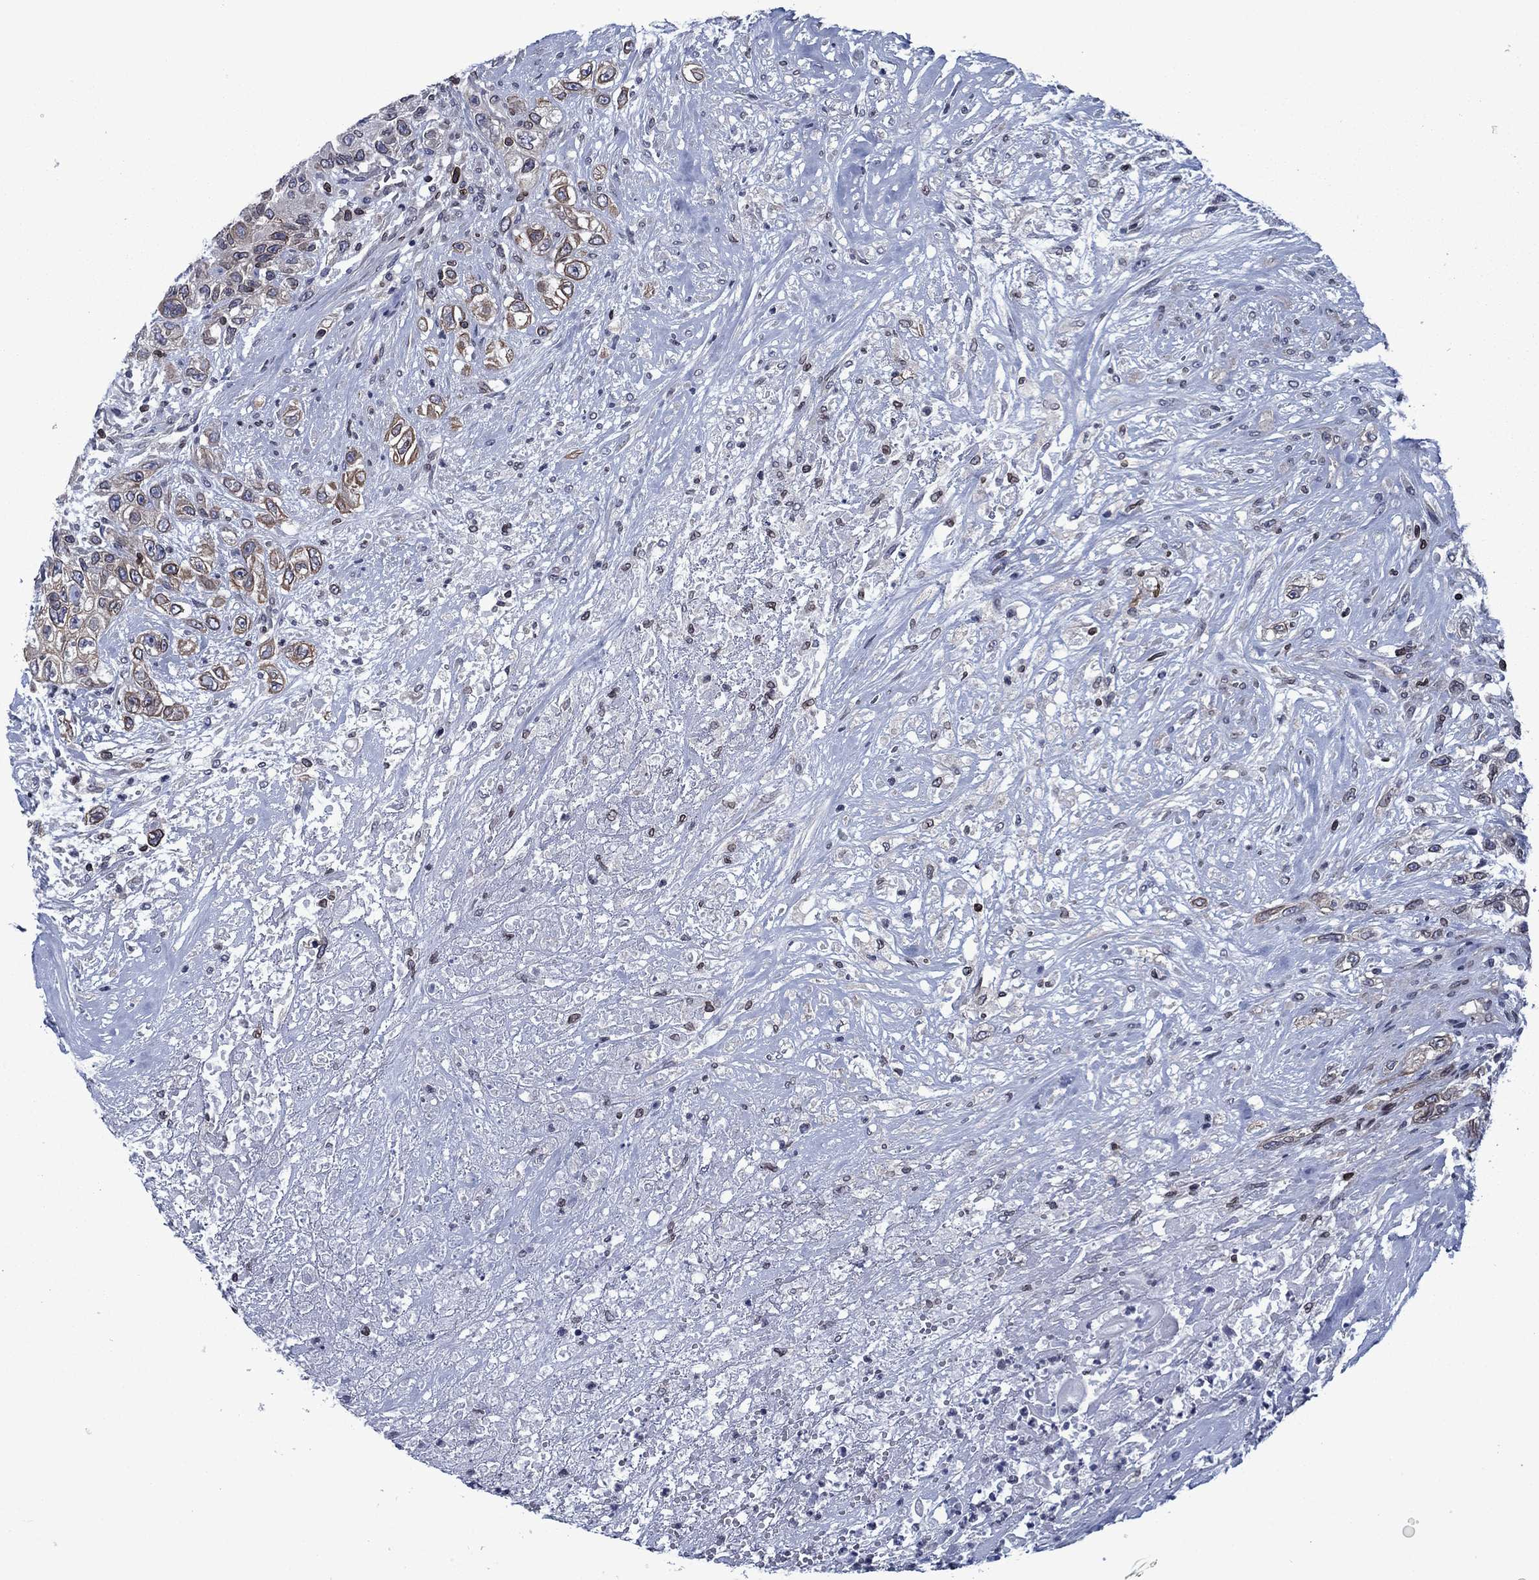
{"staining": {"intensity": "moderate", "quantity": "<25%", "location": "cytoplasmic/membranous,nuclear"}, "tissue": "urothelial cancer", "cell_type": "Tumor cells", "image_type": "cancer", "snomed": [{"axis": "morphology", "description": "Urothelial carcinoma, High grade"}, {"axis": "topography", "description": "Urinary bladder"}], "caption": "A low amount of moderate cytoplasmic/membranous and nuclear expression is identified in about <25% of tumor cells in urothelial cancer tissue.", "gene": "SLA", "patient": {"sex": "female", "age": 56}}